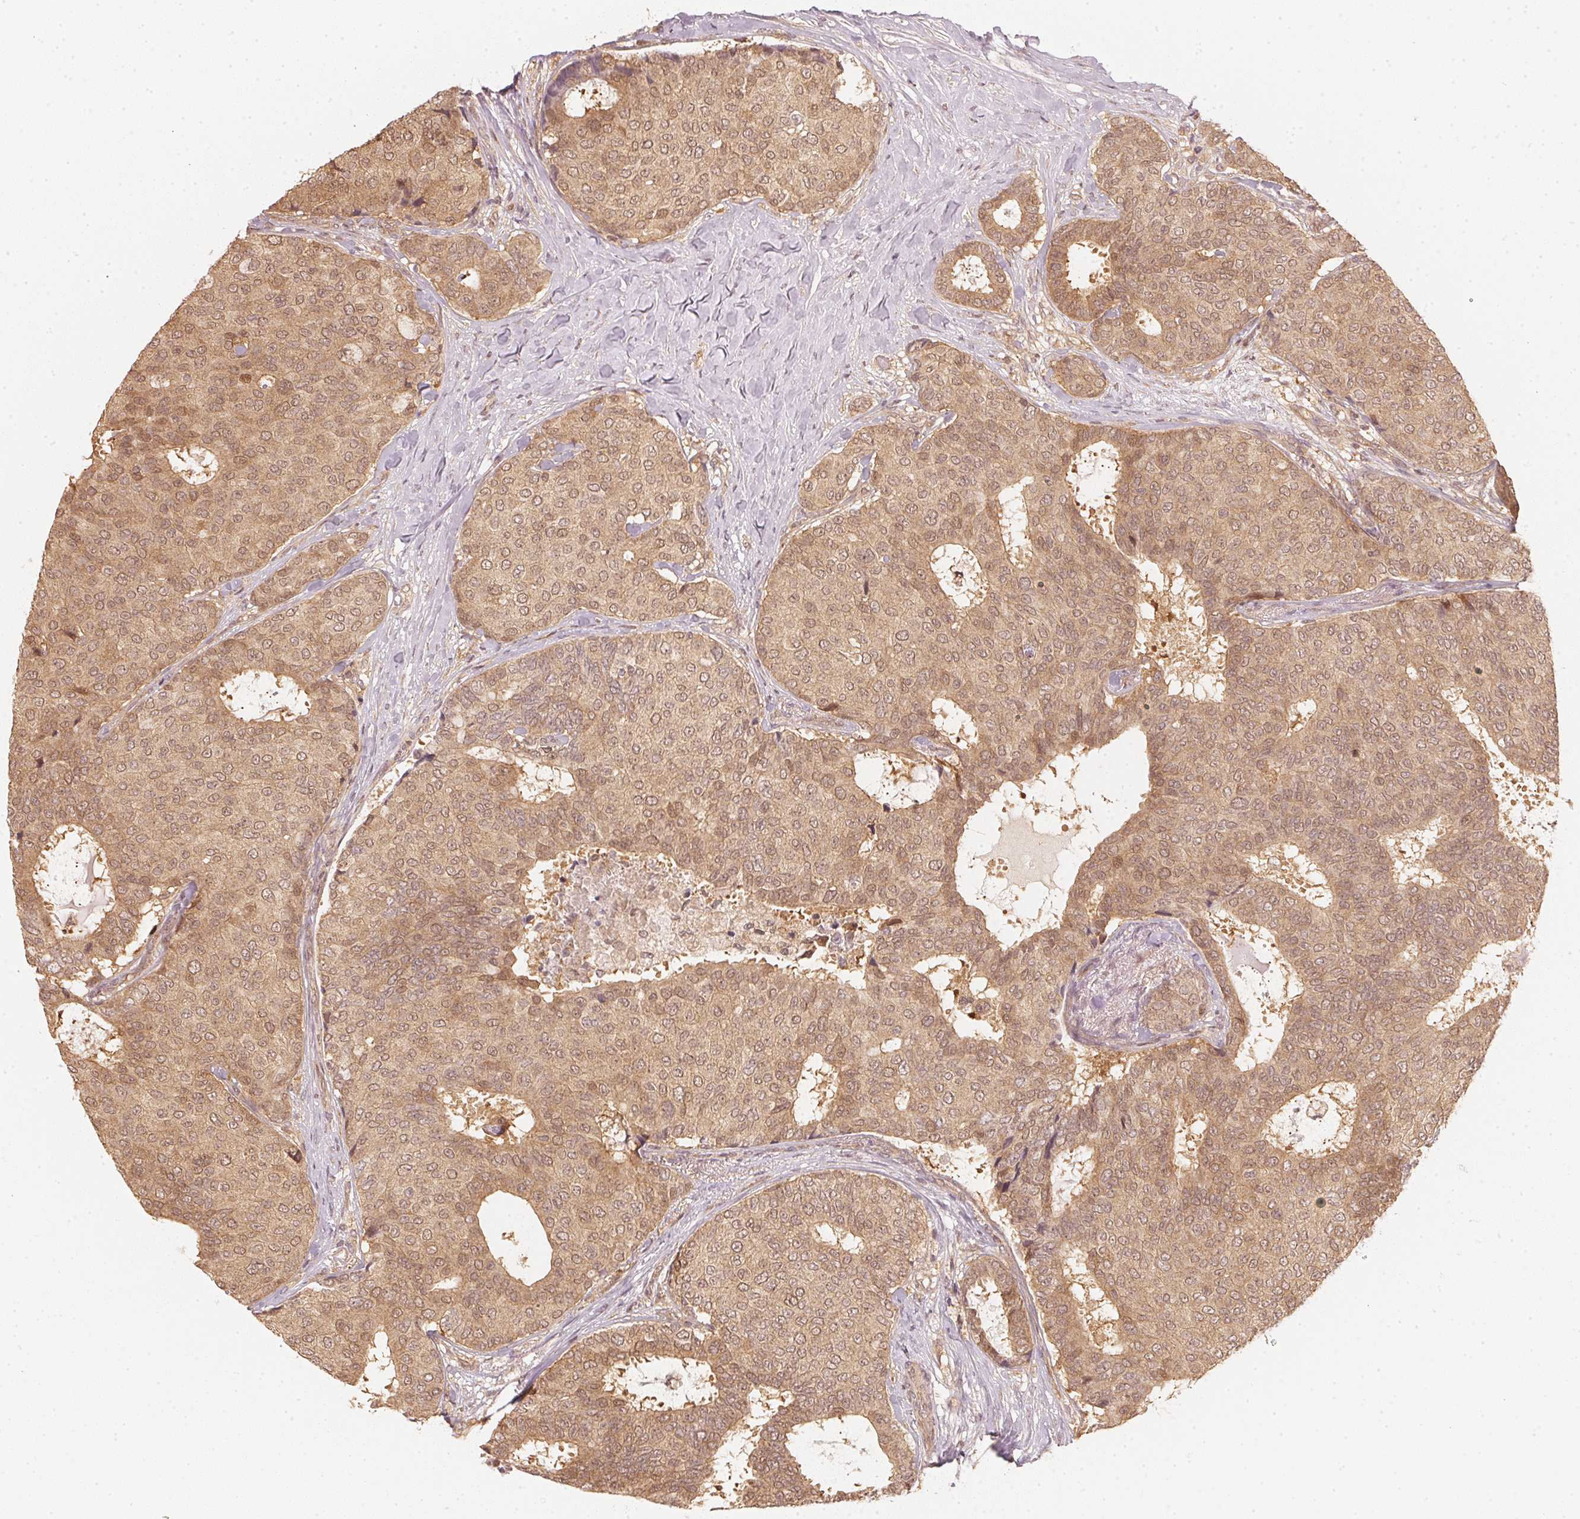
{"staining": {"intensity": "moderate", "quantity": ">75%", "location": "cytoplasmic/membranous,nuclear"}, "tissue": "breast cancer", "cell_type": "Tumor cells", "image_type": "cancer", "snomed": [{"axis": "morphology", "description": "Duct carcinoma"}, {"axis": "topography", "description": "Breast"}], "caption": "Human invasive ductal carcinoma (breast) stained with a protein marker shows moderate staining in tumor cells.", "gene": "UBE2L3", "patient": {"sex": "female", "age": 75}}